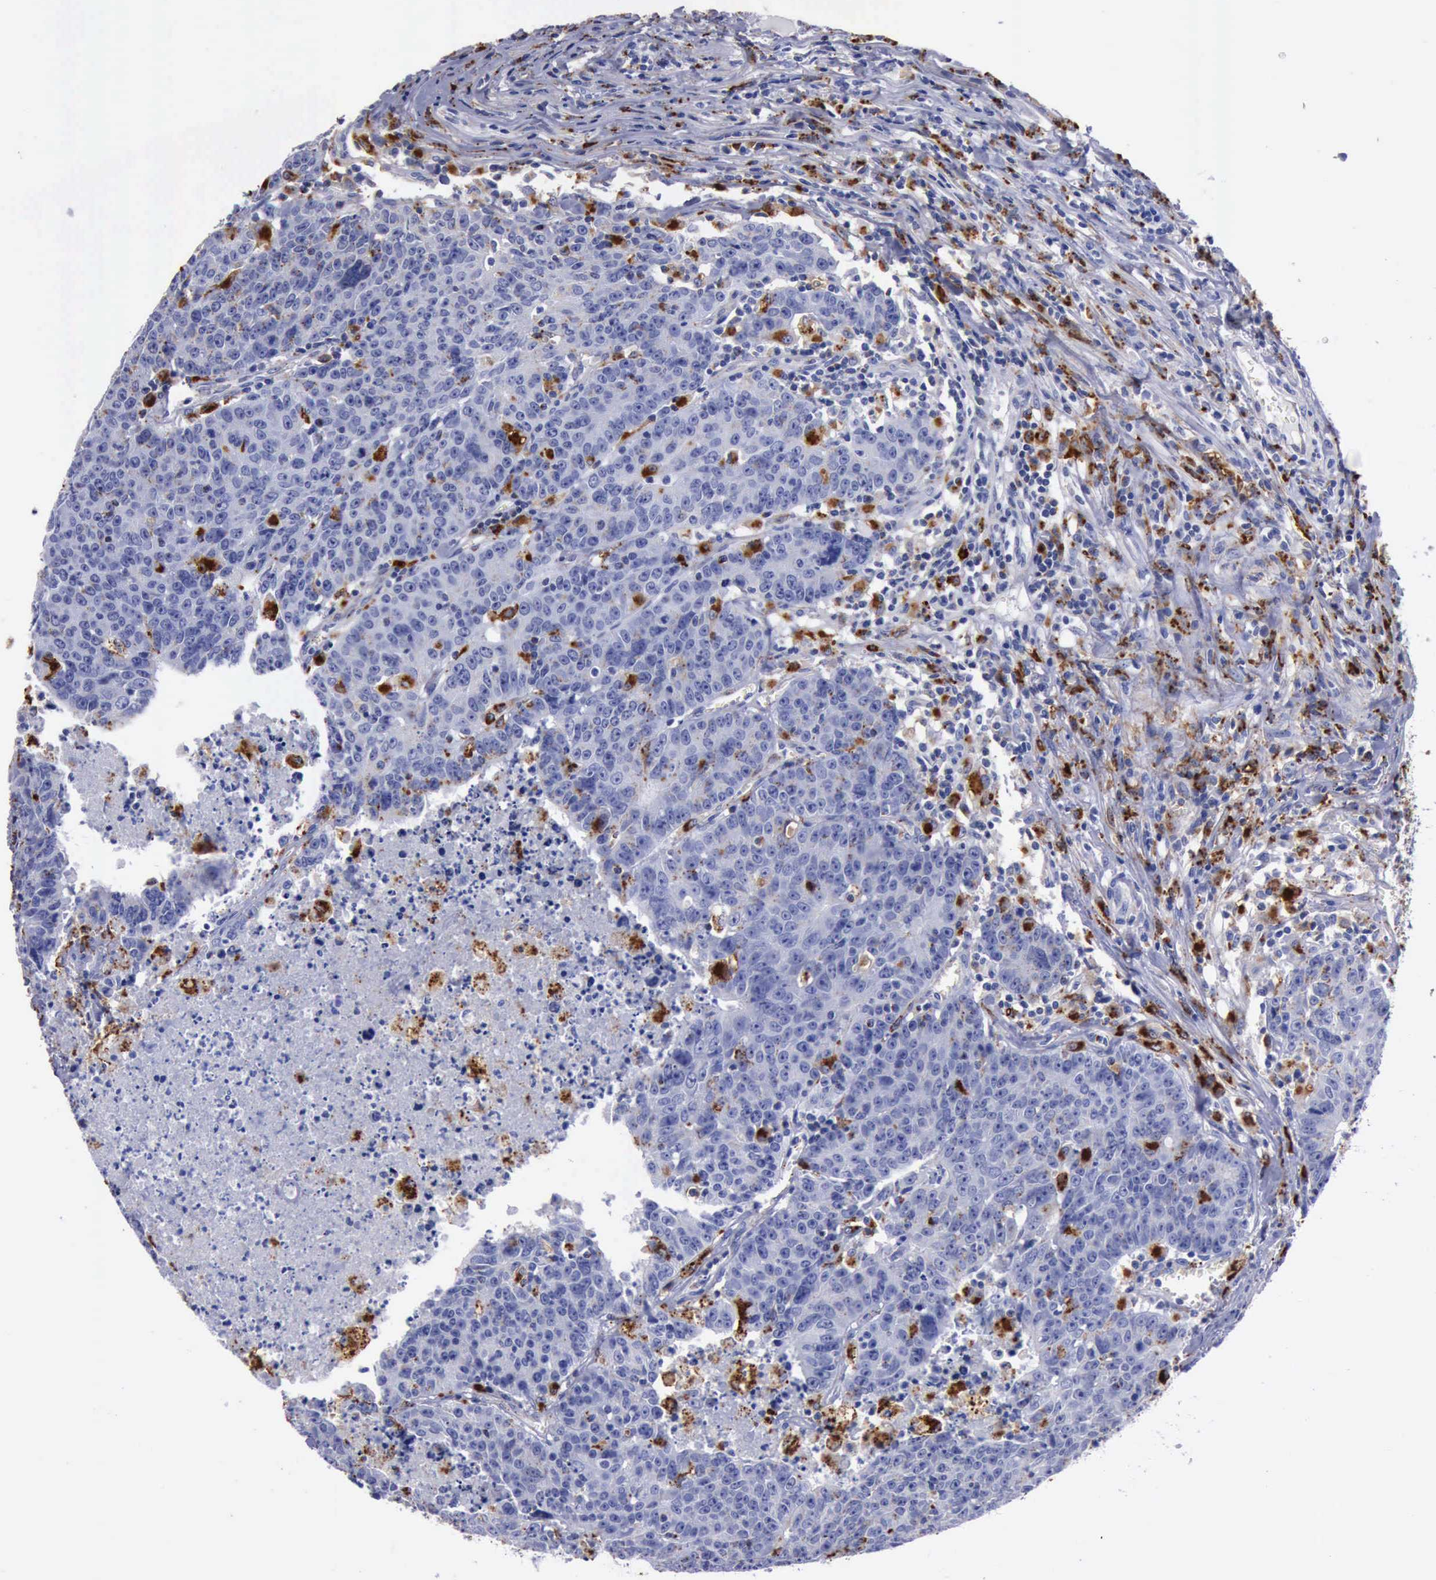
{"staining": {"intensity": "moderate", "quantity": "<25%", "location": "cytoplasmic/membranous"}, "tissue": "colorectal cancer", "cell_type": "Tumor cells", "image_type": "cancer", "snomed": [{"axis": "morphology", "description": "Adenocarcinoma, NOS"}, {"axis": "topography", "description": "Colon"}], "caption": "The immunohistochemical stain shows moderate cytoplasmic/membranous positivity in tumor cells of colorectal cancer (adenocarcinoma) tissue.", "gene": "CTSD", "patient": {"sex": "female", "age": 53}}